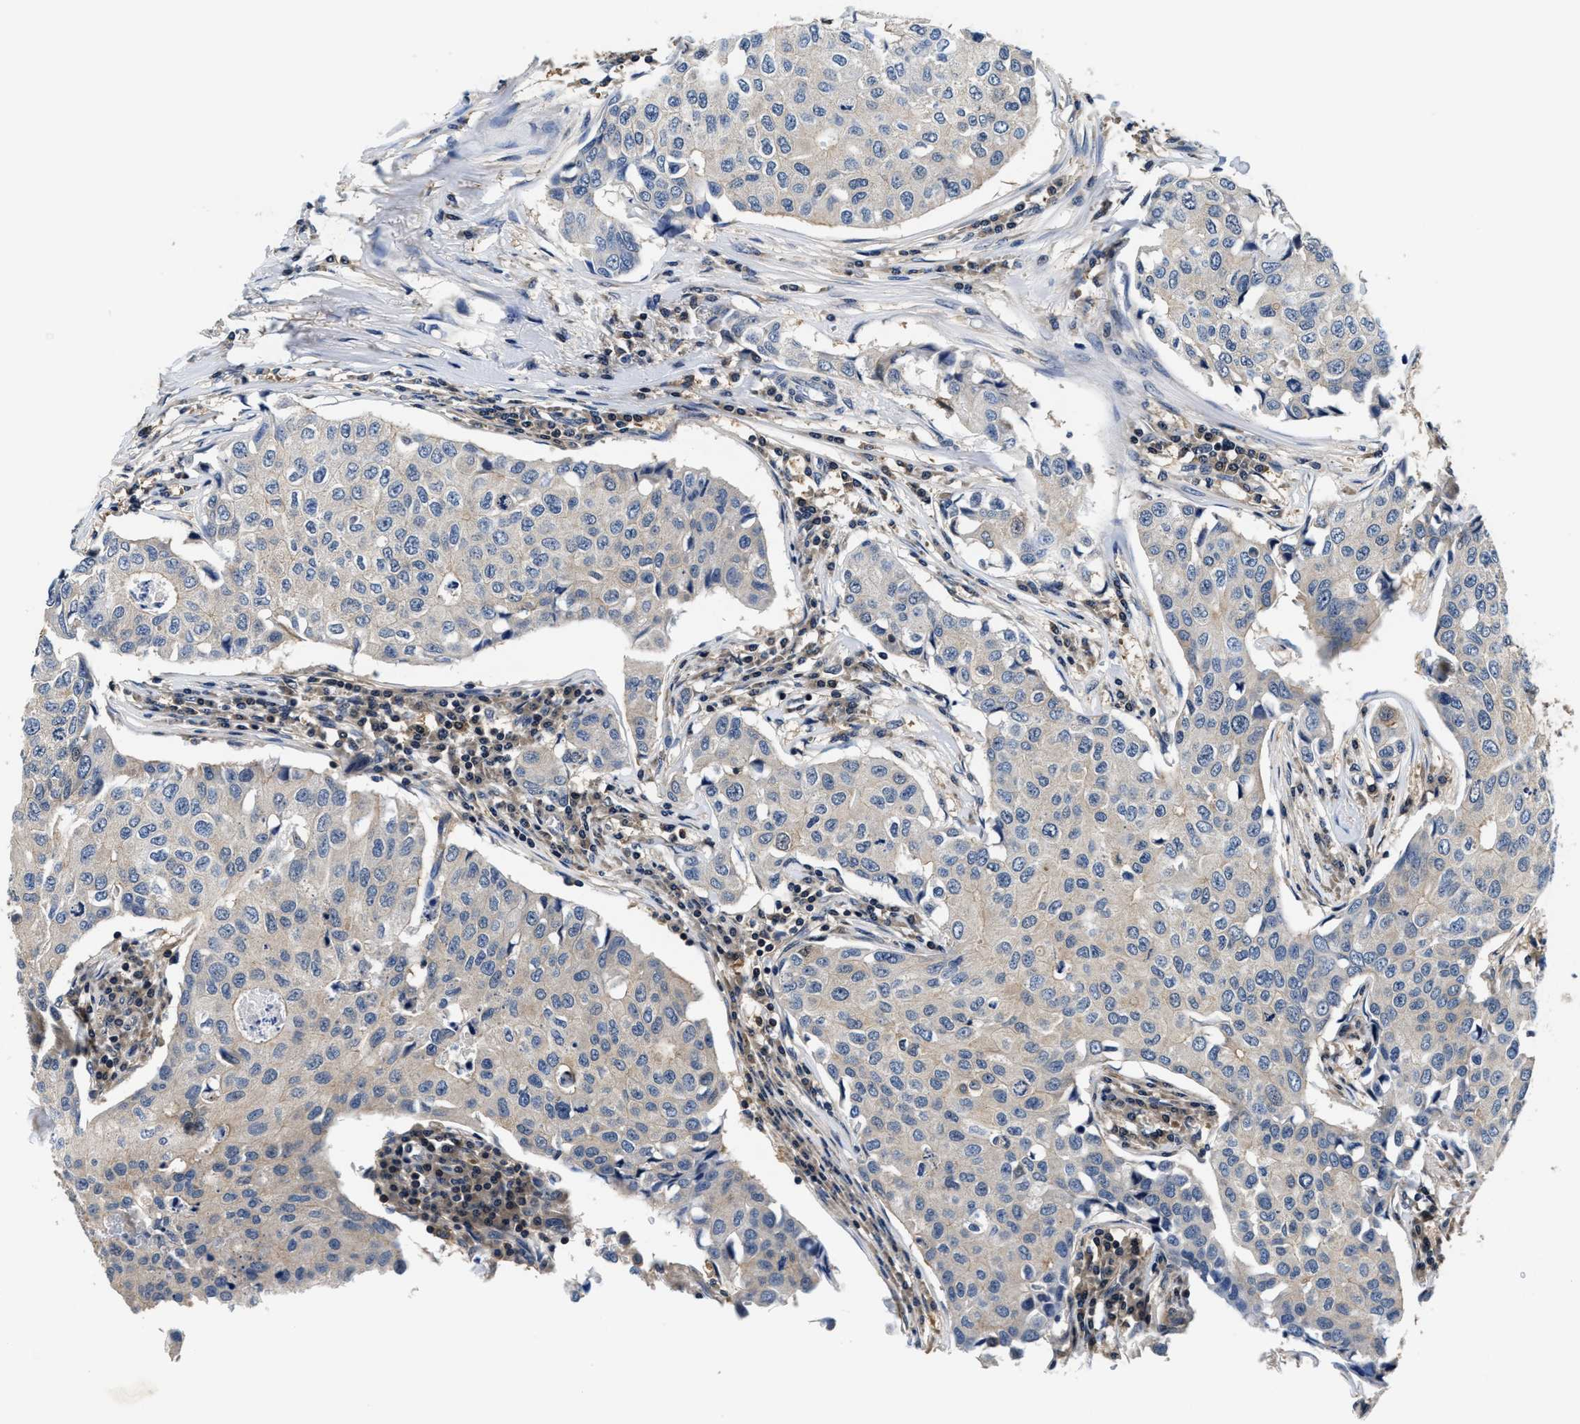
{"staining": {"intensity": "negative", "quantity": "none", "location": "none"}, "tissue": "breast cancer", "cell_type": "Tumor cells", "image_type": "cancer", "snomed": [{"axis": "morphology", "description": "Duct carcinoma"}, {"axis": "topography", "description": "Breast"}], "caption": "Immunohistochemical staining of breast intraductal carcinoma demonstrates no significant staining in tumor cells.", "gene": "PHPT1", "patient": {"sex": "female", "age": 80}}